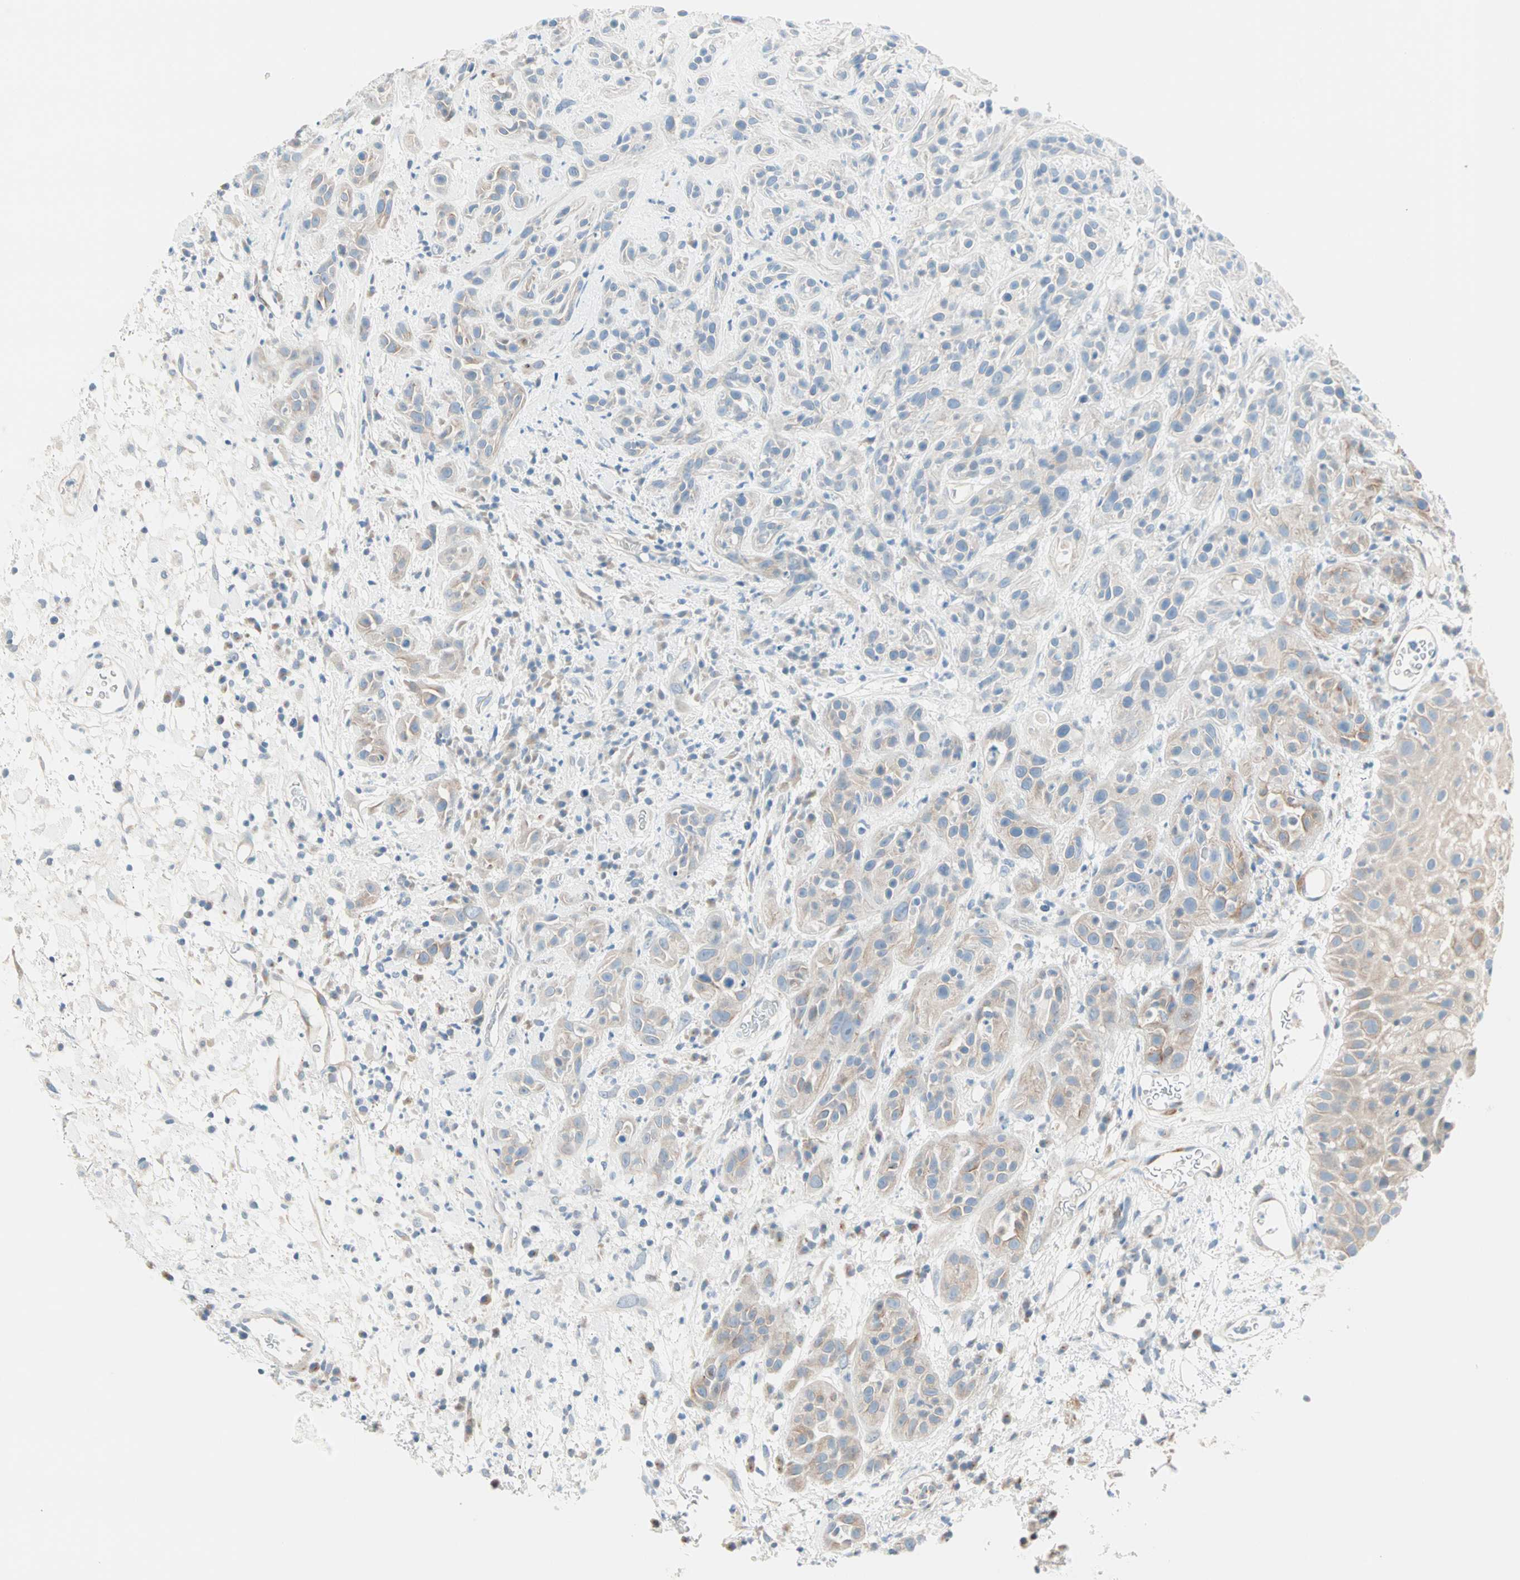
{"staining": {"intensity": "weak", "quantity": "25%-75%", "location": "cytoplasmic/membranous"}, "tissue": "head and neck cancer", "cell_type": "Tumor cells", "image_type": "cancer", "snomed": [{"axis": "morphology", "description": "Squamous cell carcinoma, NOS"}, {"axis": "topography", "description": "Head-Neck"}], "caption": "This is an image of immunohistochemistry (IHC) staining of head and neck cancer (squamous cell carcinoma), which shows weak expression in the cytoplasmic/membranous of tumor cells.", "gene": "SULT1C2", "patient": {"sex": "male", "age": 62}}